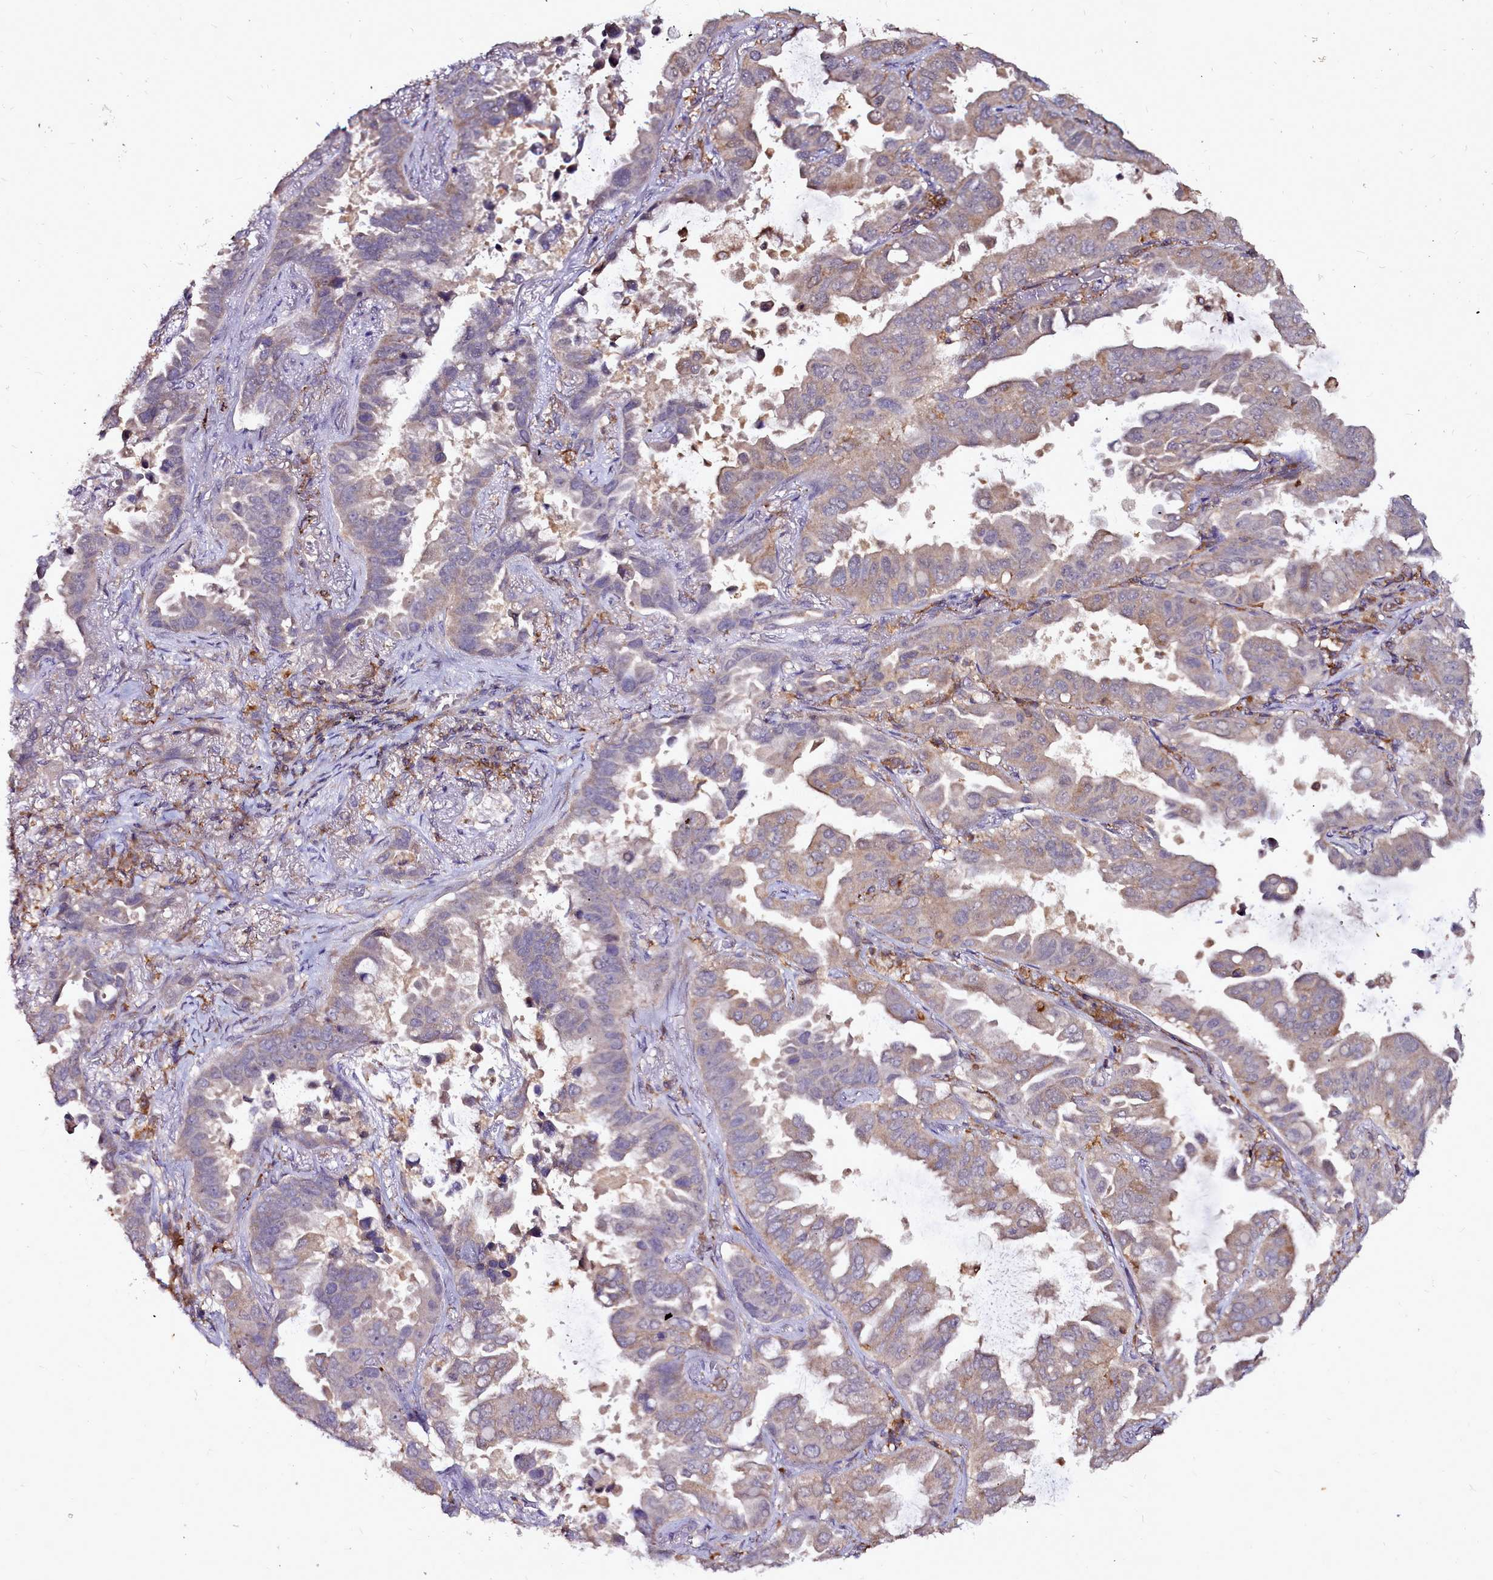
{"staining": {"intensity": "weak", "quantity": "25%-75%", "location": "cytoplasmic/membranous"}, "tissue": "lung cancer", "cell_type": "Tumor cells", "image_type": "cancer", "snomed": [{"axis": "morphology", "description": "Adenocarcinoma, NOS"}, {"axis": "topography", "description": "Lung"}], "caption": "Lung cancer (adenocarcinoma) stained with immunohistochemistry exhibits weak cytoplasmic/membranous positivity in about 25%-75% of tumor cells.", "gene": "NCKAP1L", "patient": {"sex": "male", "age": 64}}